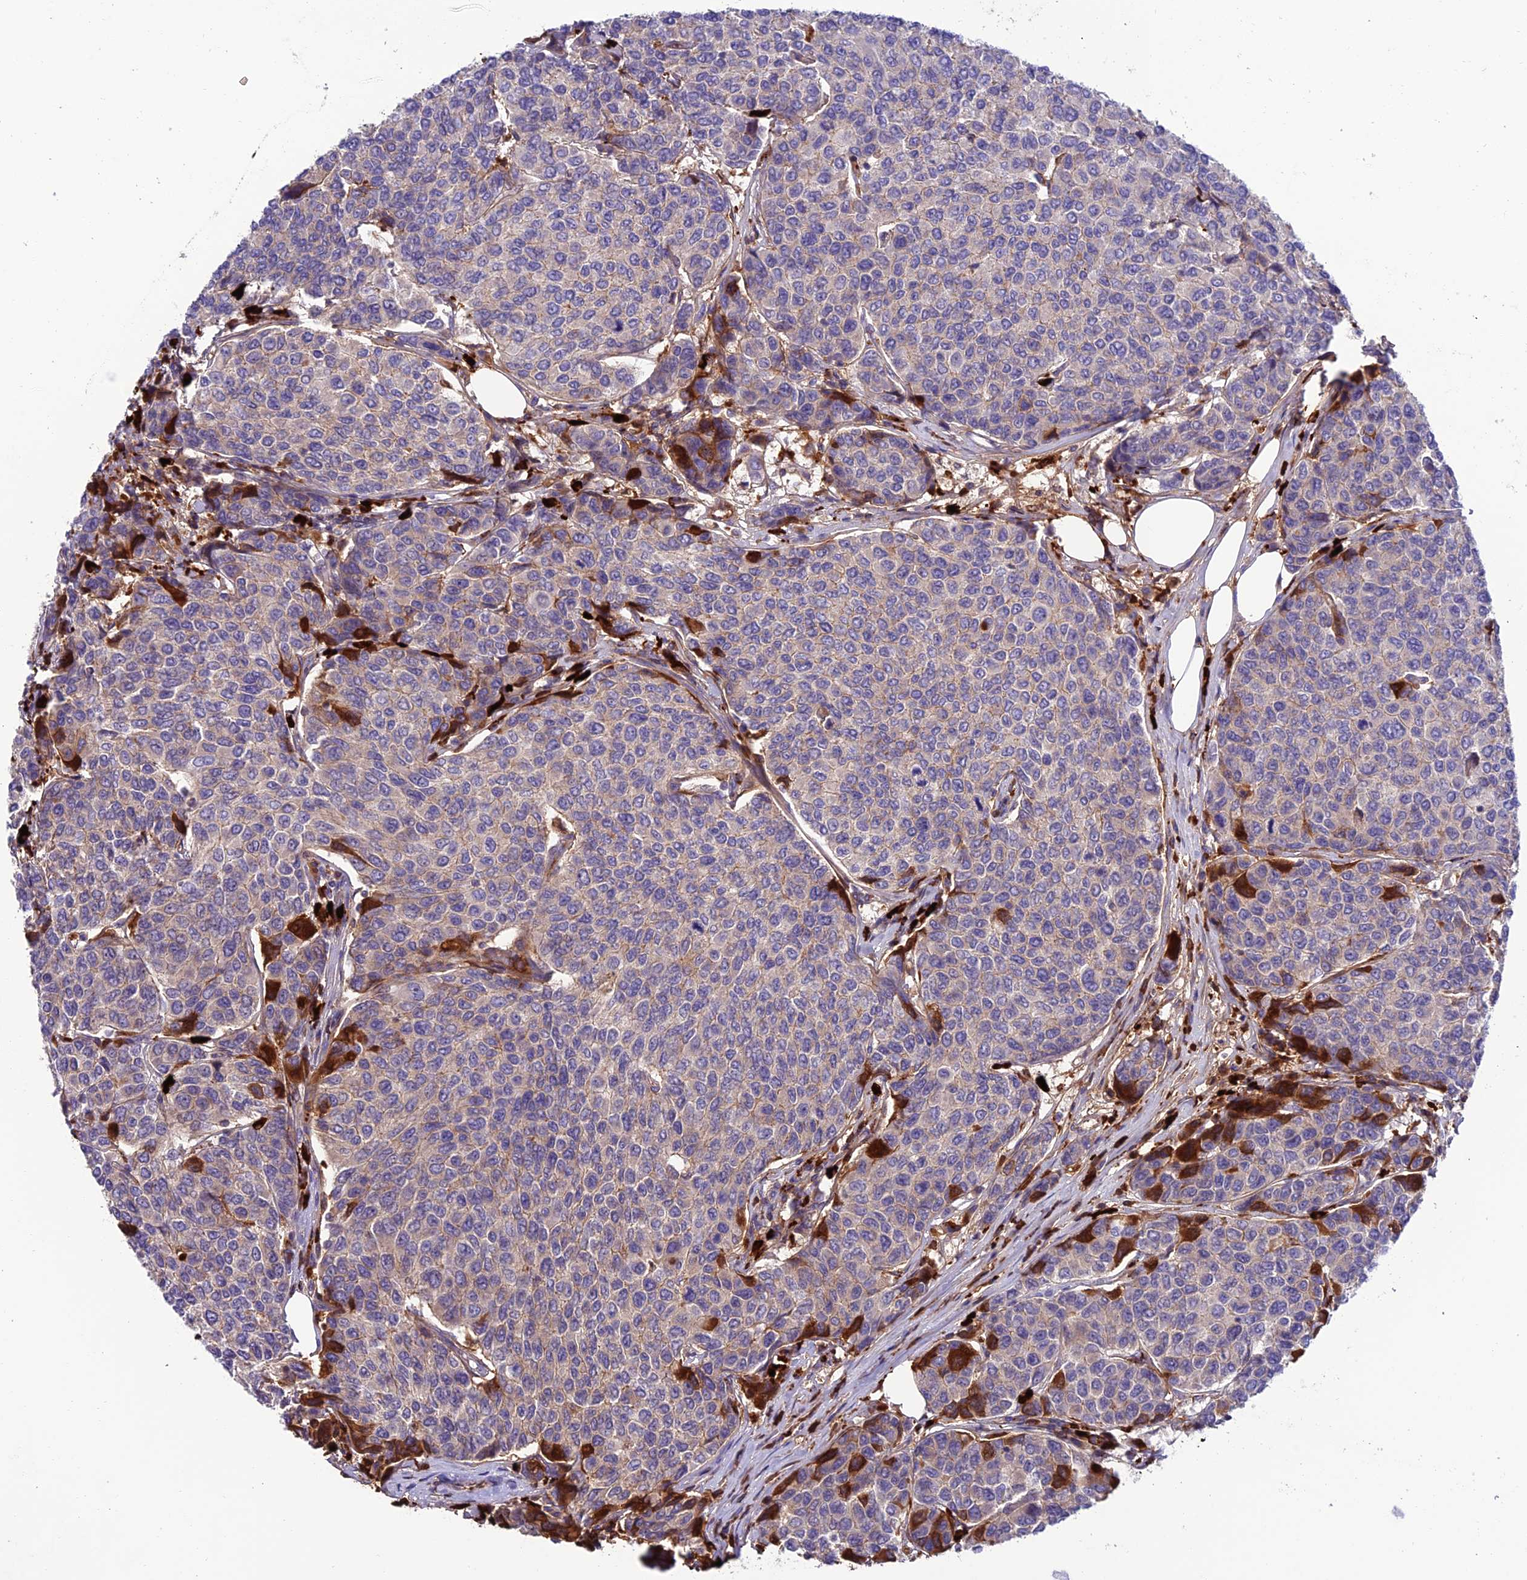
{"staining": {"intensity": "weak", "quantity": "<25%", "location": "cytoplasmic/membranous"}, "tissue": "breast cancer", "cell_type": "Tumor cells", "image_type": "cancer", "snomed": [{"axis": "morphology", "description": "Duct carcinoma"}, {"axis": "topography", "description": "Breast"}], "caption": "The histopathology image reveals no significant staining in tumor cells of breast cancer (infiltrating ductal carcinoma).", "gene": "ARHGEF18", "patient": {"sex": "female", "age": 55}}